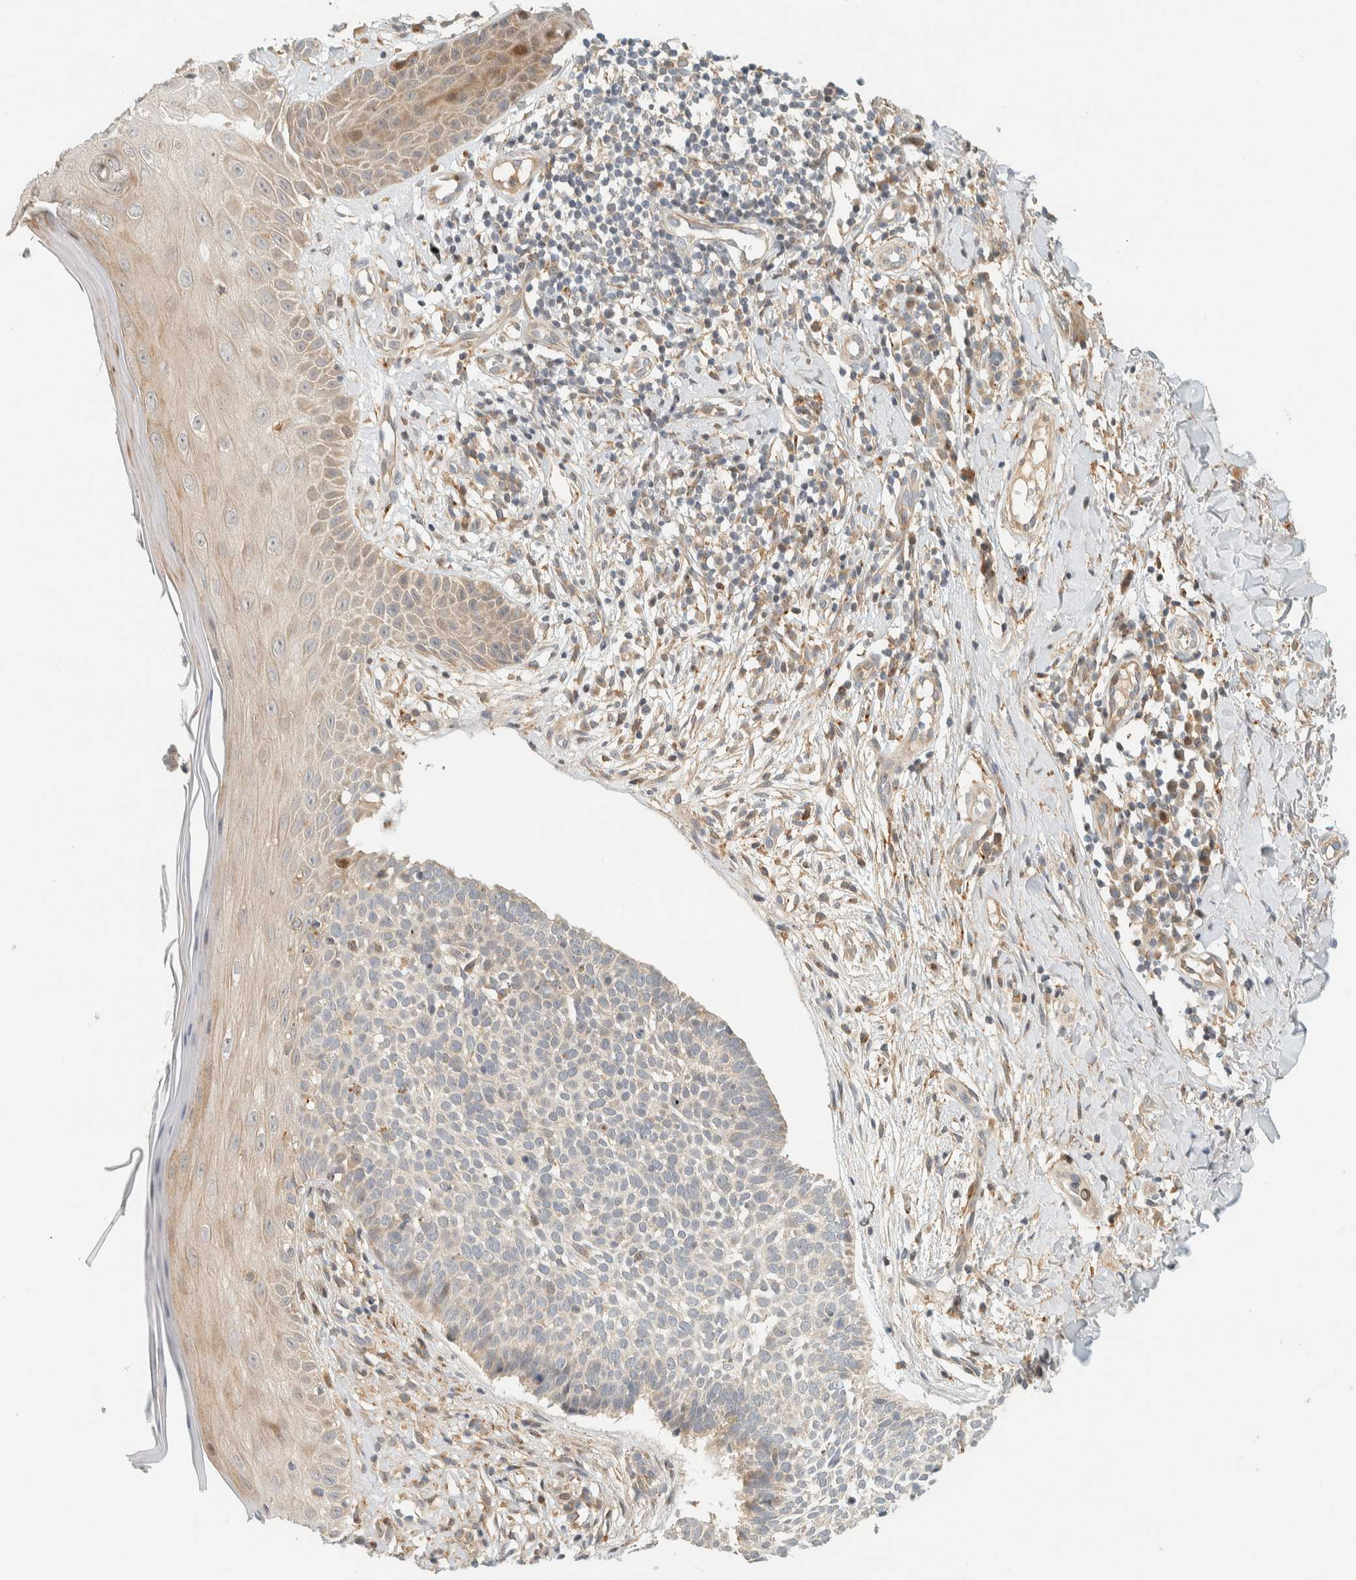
{"staining": {"intensity": "weak", "quantity": "<25%", "location": "cytoplasmic/membranous"}, "tissue": "skin cancer", "cell_type": "Tumor cells", "image_type": "cancer", "snomed": [{"axis": "morphology", "description": "Normal tissue, NOS"}, {"axis": "morphology", "description": "Basal cell carcinoma"}, {"axis": "topography", "description": "Skin"}], "caption": "A high-resolution image shows IHC staining of basal cell carcinoma (skin), which displays no significant staining in tumor cells. The staining is performed using DAB (3,3'-diaminobenzidine) brown chromogen with nuclei counter-stained in using hematoxylin.", "gene": "CCDC171", "patient": {"sex": "male", "age": 67}}